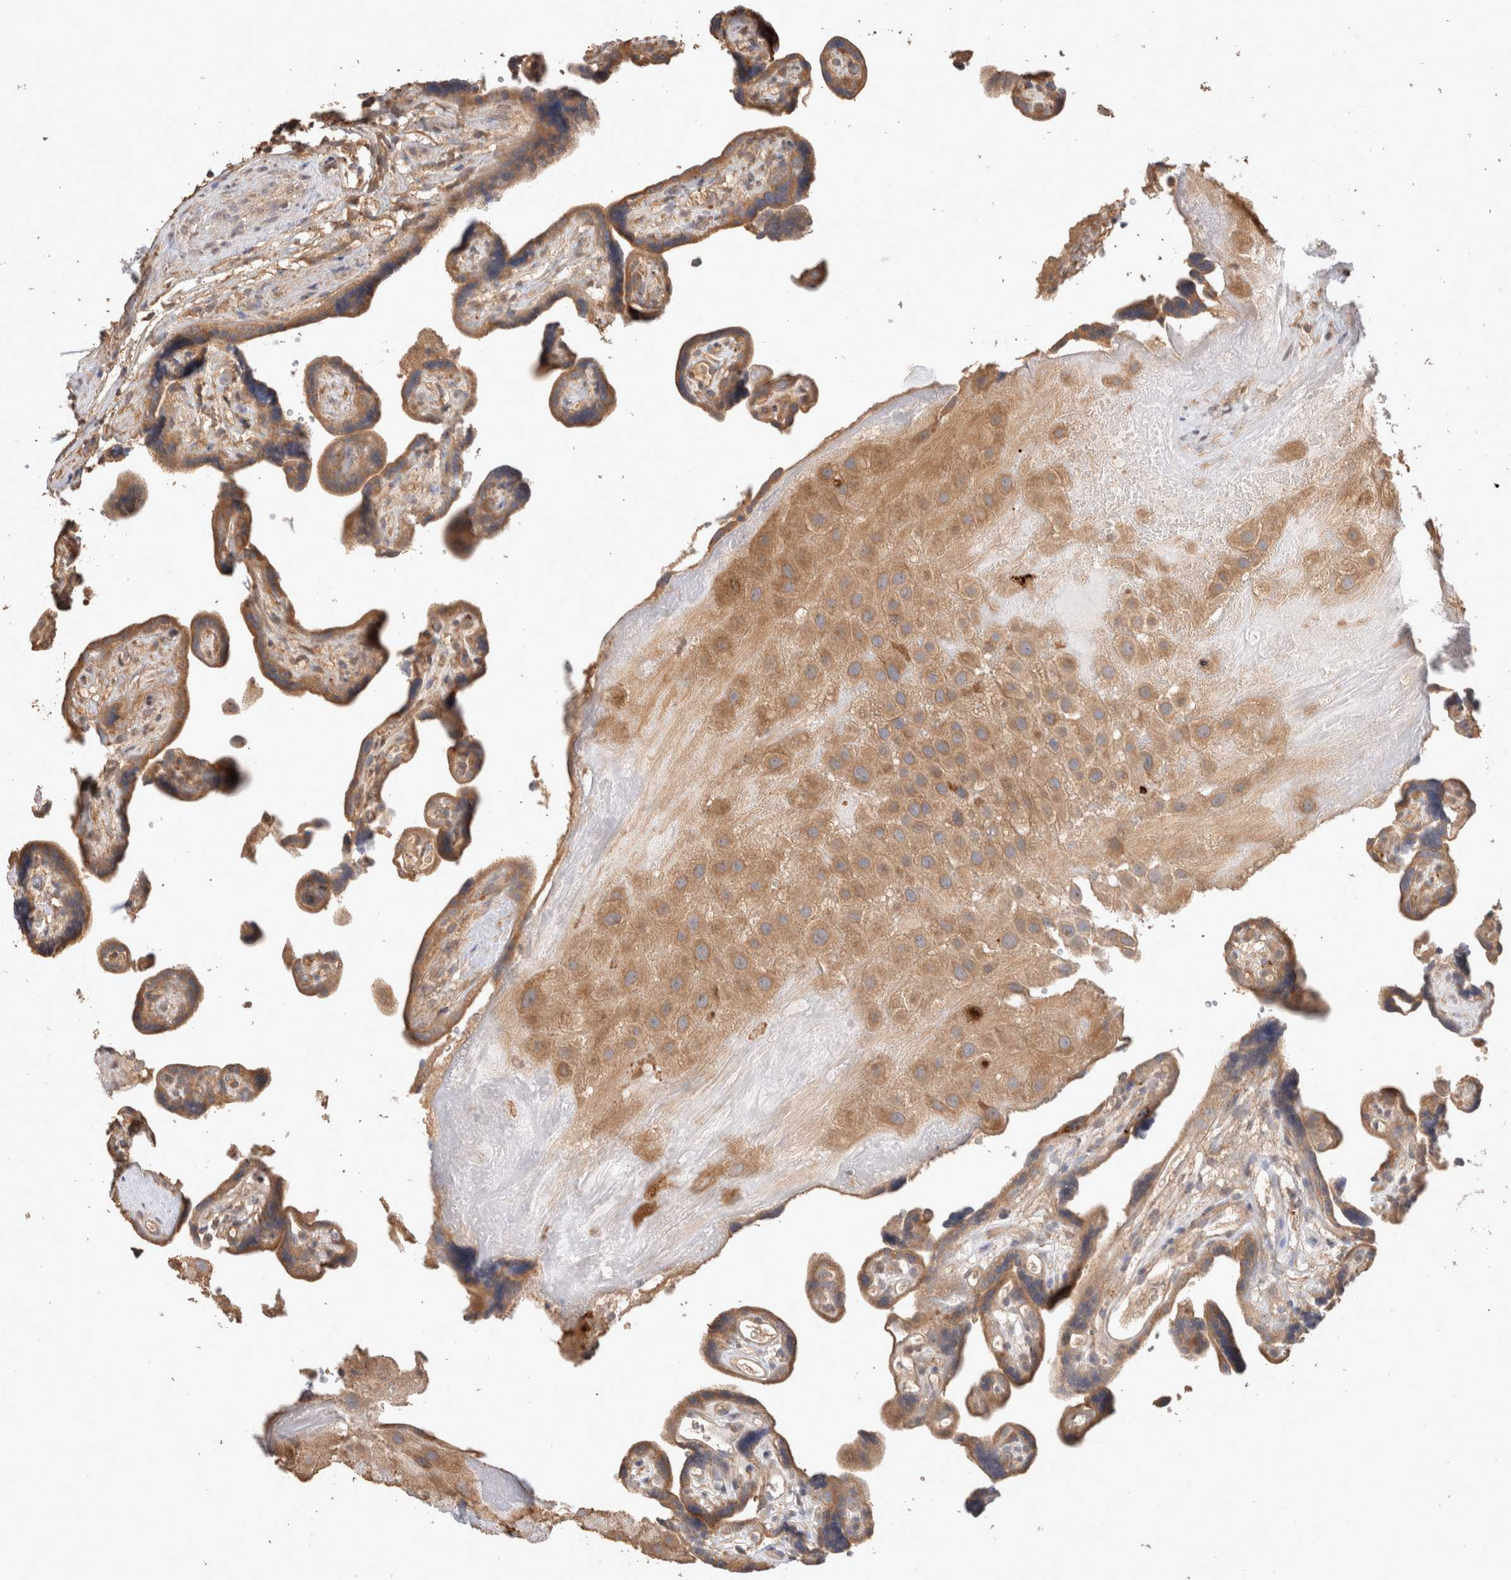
{"staining": {"intensity": "strong", "quantity": ">75%", "location": "cytoplasmic/membranous"}, "tissue": "placenta", "cell_type": "Decidual cells", "image_type": "normal", "snomed": [{"axis": "morphology", "description": "Normal tissue, NOS"}, {"axis": "topography", "description": "Placenta"}], "caption": "The histopathology image demonstrates immunohistochemical staining of unremarkable placenta. There is strong cytoplasmic/membranous positivity is seen in approximately >75% of decidual cells.", "gene": "HROB", "patient": {"sex": "female", "age": 30}}